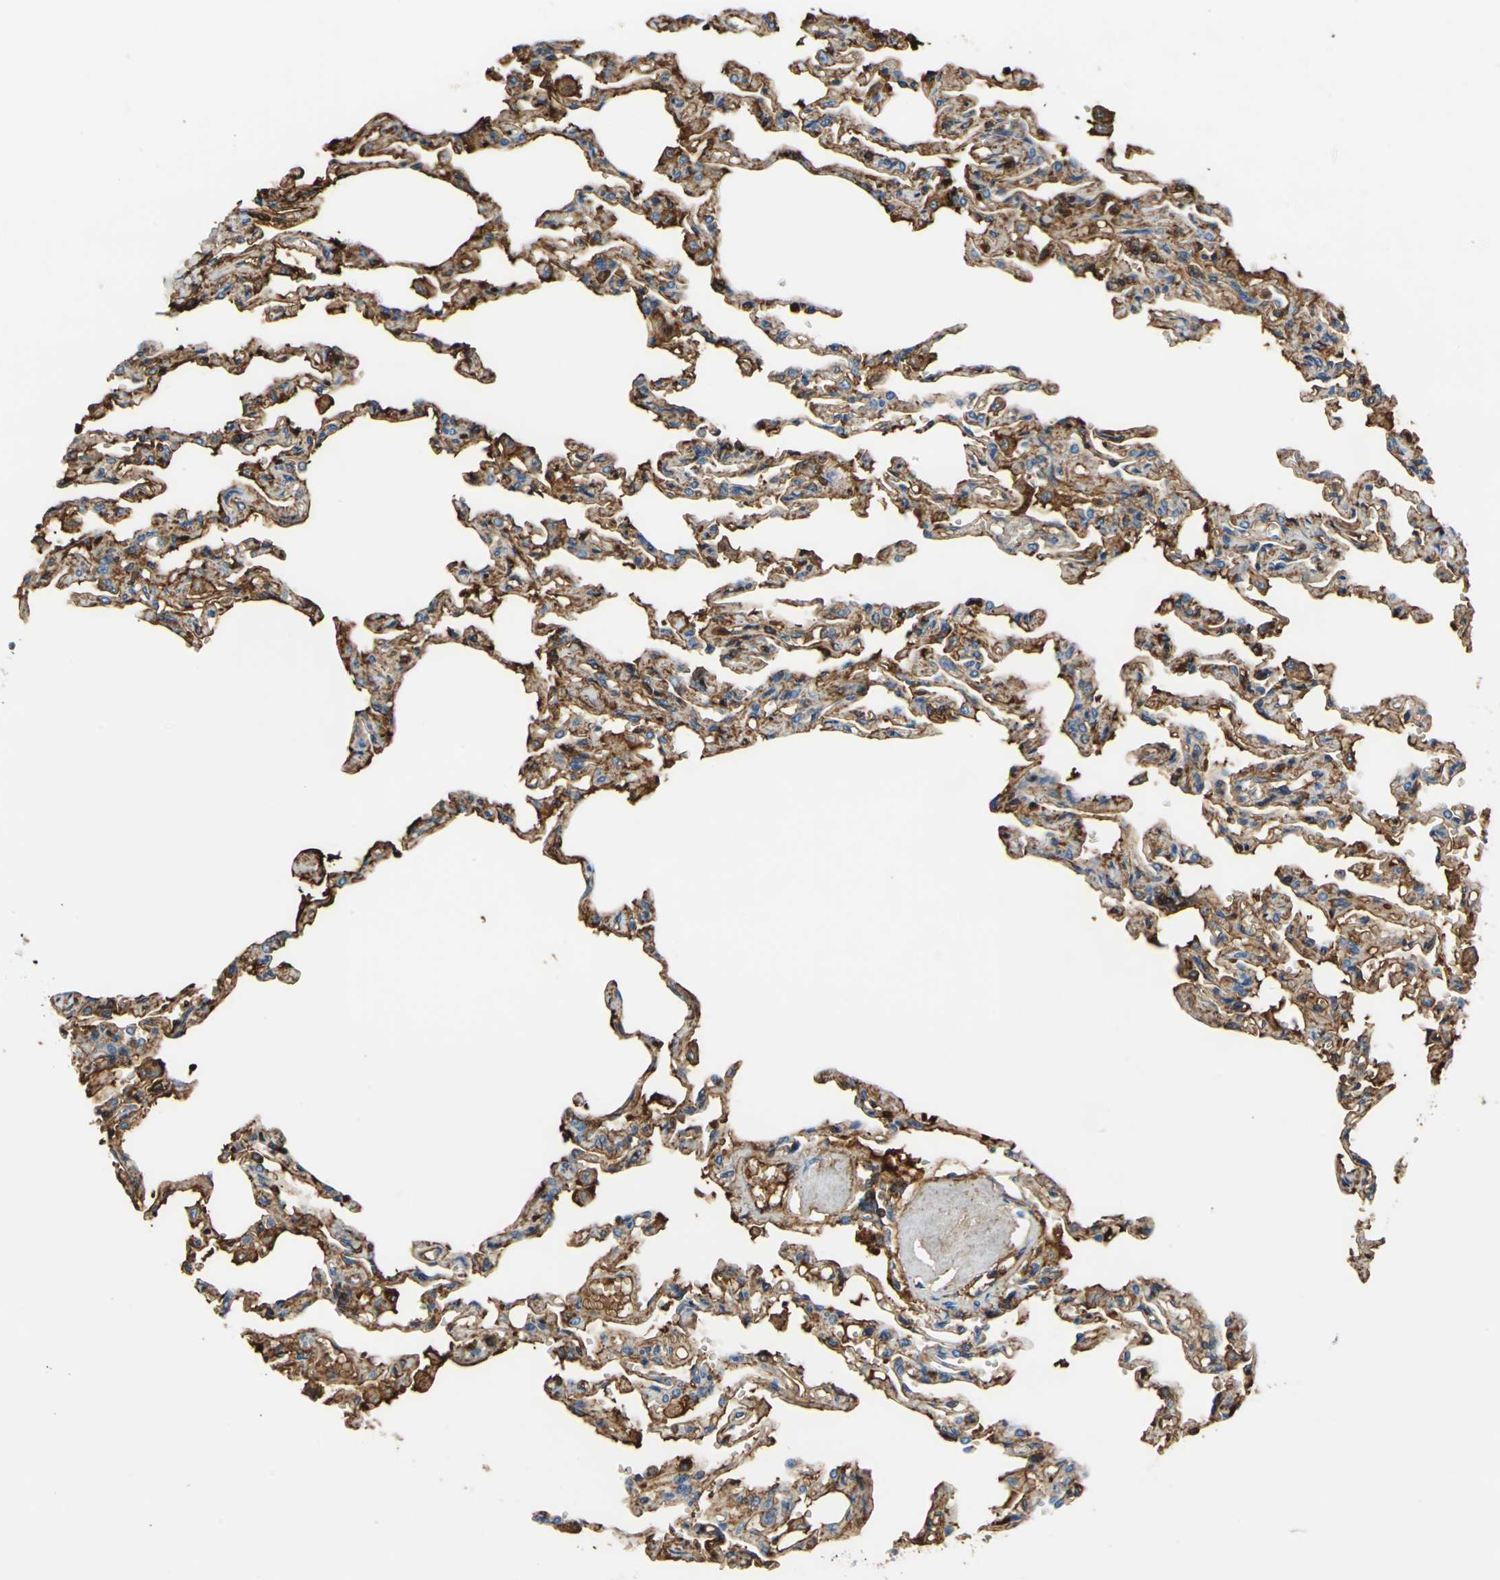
{"staining": {"intensity": "strong", "quantity": "25%-75%", "location": "cytoplasmic/membranous"}, "tissue": "lung", "cell_type": "Alveolar cells", "image_type": "normal", "snomed": [{"axis": "morphology", "description": "Normal tissue, NOS"}, {"axis": "topography", "description": "Lung"}], "caption": "Human lung stained for a protein (brown) exhibits strong cytoplasmic/membranous positive staining in approximately 25%-75% of alveolar cells.", "gene": "ALB", "patient": {"sex": "male", "age": 21}}